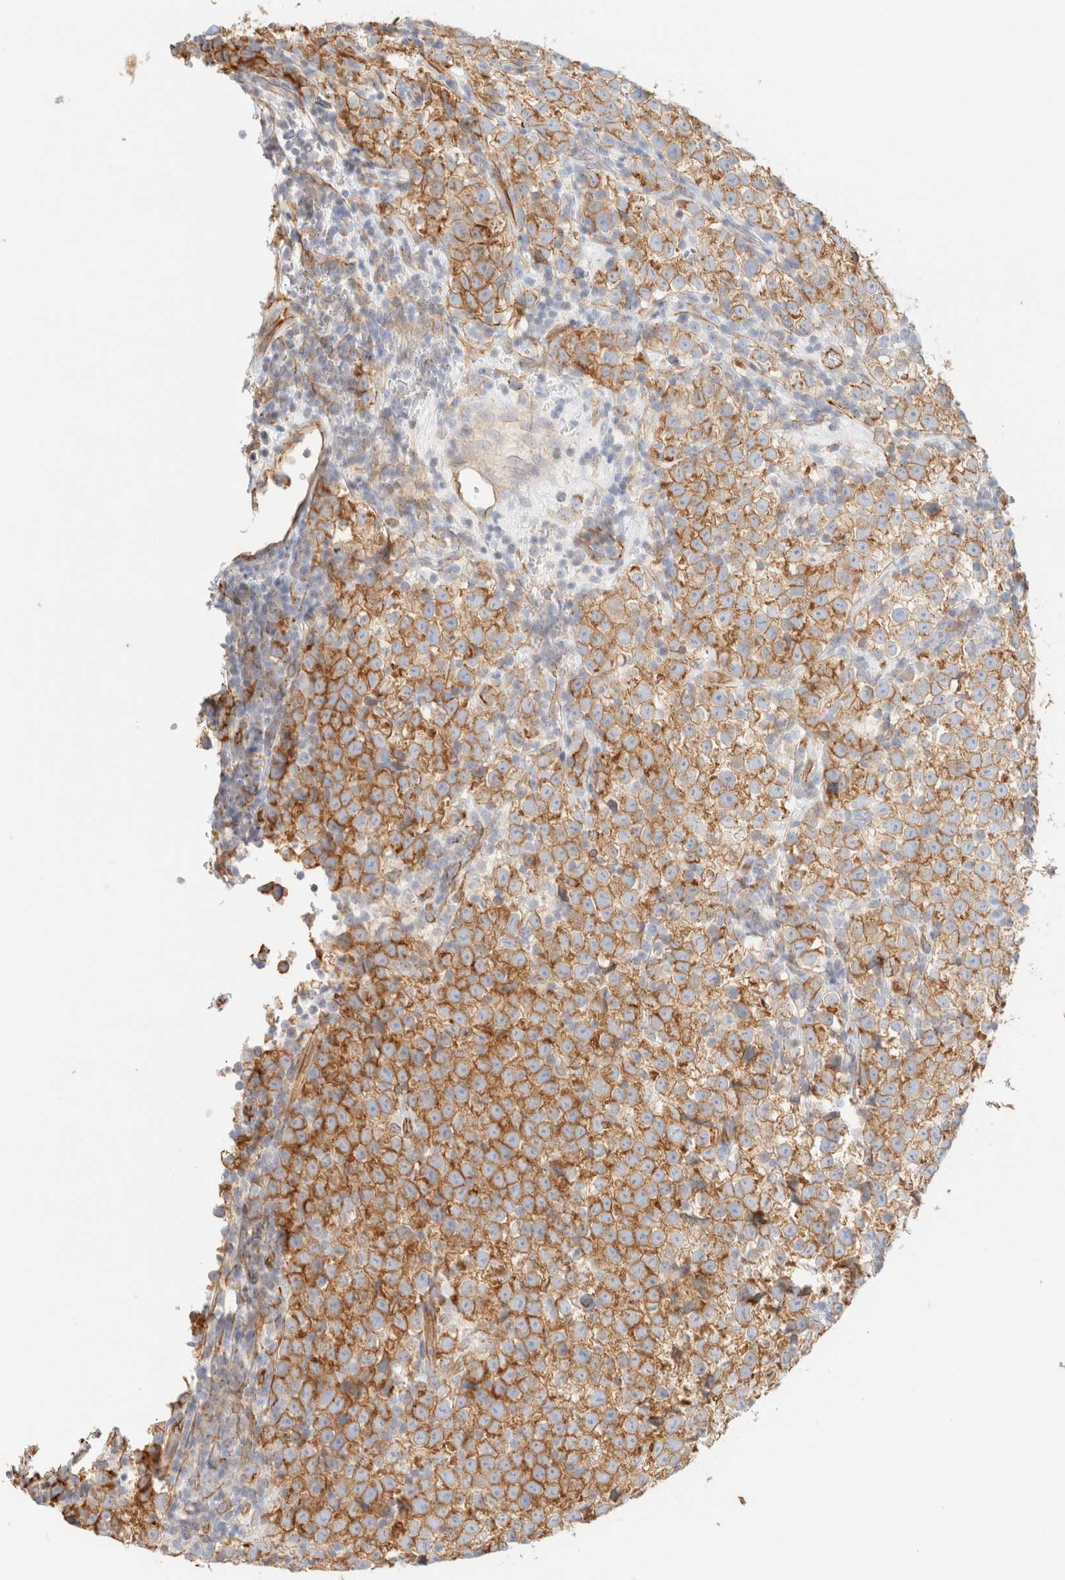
{"staining": {"intensity": "moderate", "quantity": ">75%", "location": "cytoplasmic/membranous"}, "tissue": "testis cancer", "cell_type": "Tumor cells", "image_type": "cancer", "snomed": [{"axis": "morphology", "description": "Normal tissue, NOS"}, {"axis": "morphology", "description": "Seminoma, NOS"}, {"axis": "topography", "description": "Testis"}], "caption": "Seminoma (testis) stained with a brown dye shows moderate cytoplasmic/membranous positive positivity in approximately >75% of tumor cells.", "gene": "CYB5R4", "patient": {"sex": "male", "age": 43}}